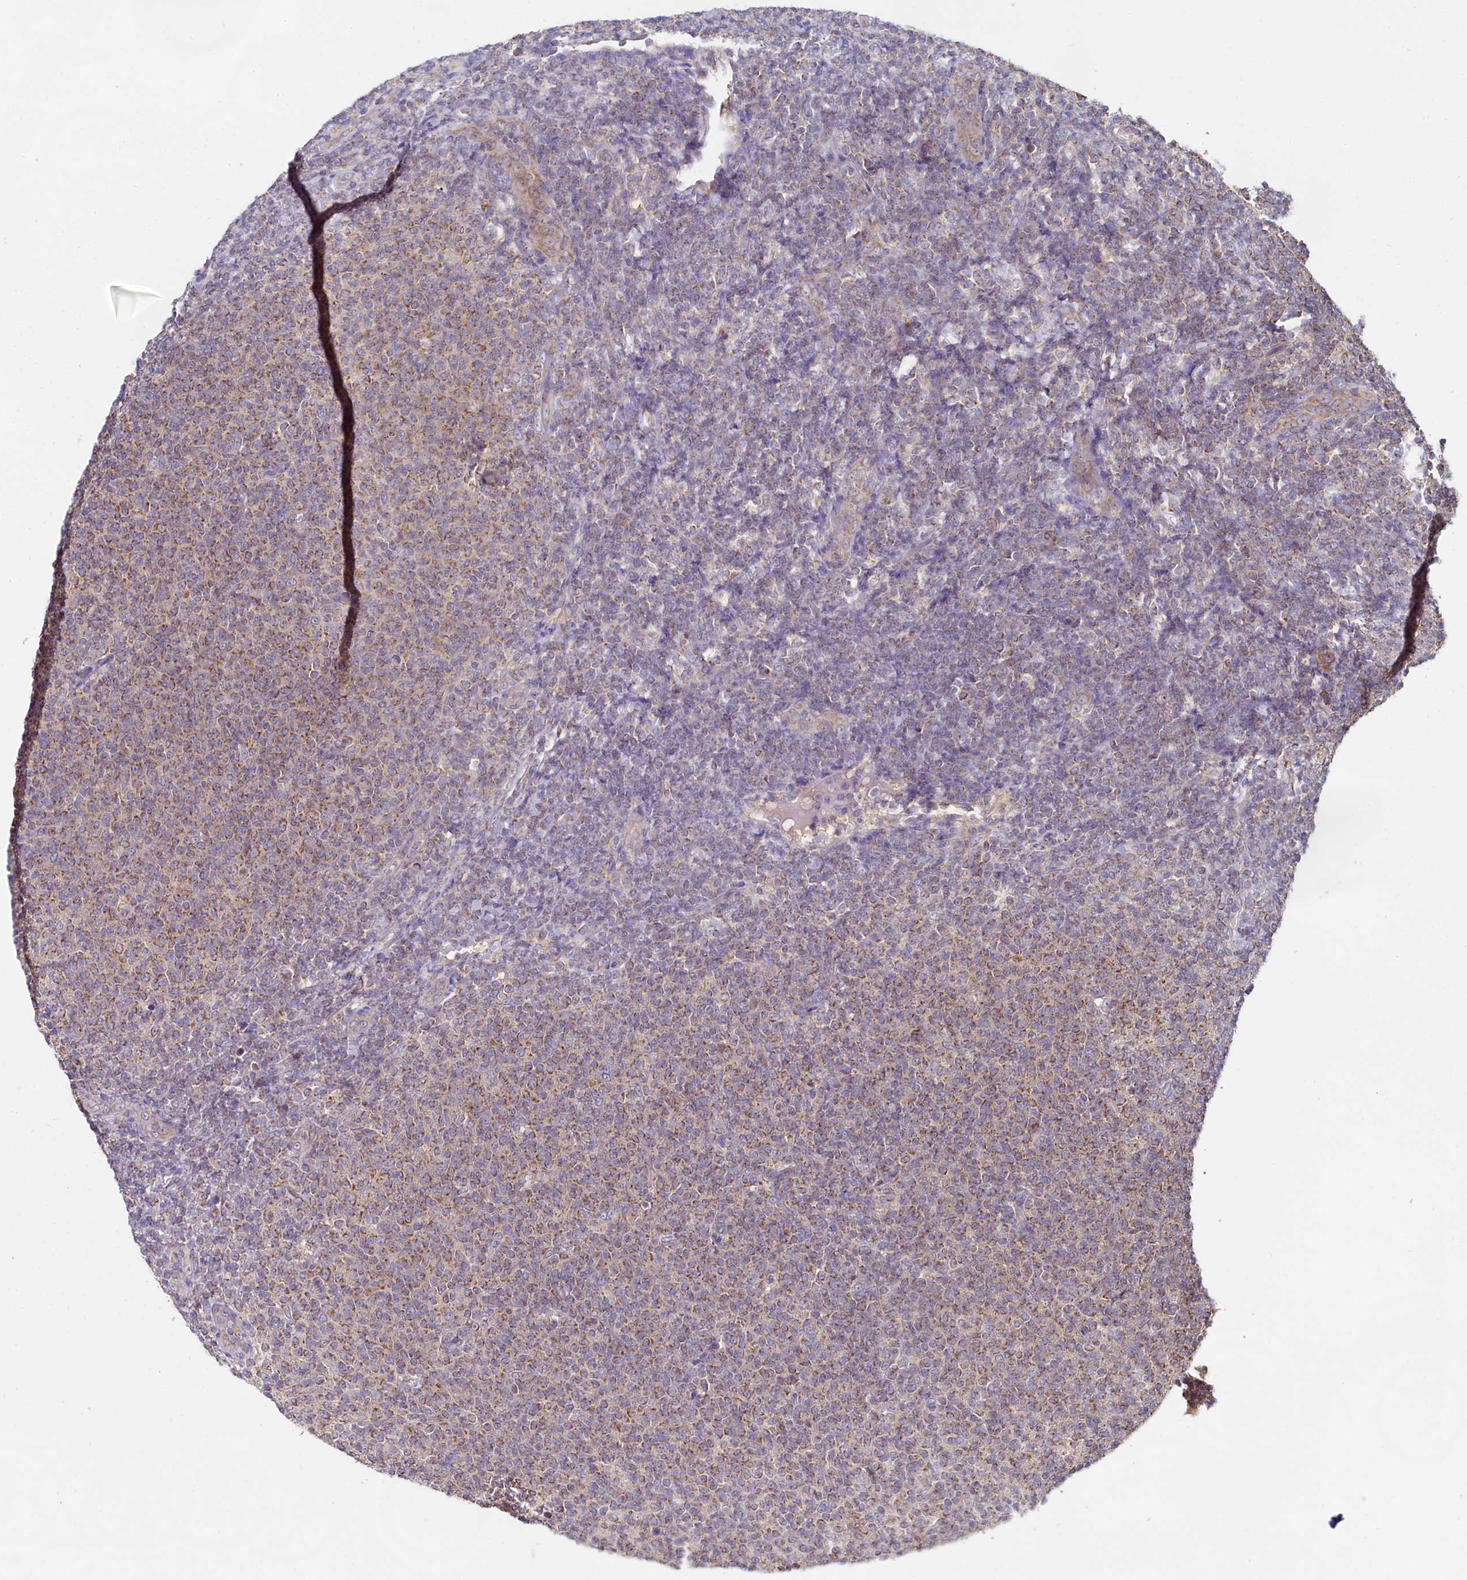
{"staining": {"intensity": "weak", "quantity": ">75%", "location": "cytoplasmic/membranous"}, "tissue": "lymphoma", "cell_type": "Tumor cells", "image_type": "cancer", "snomed": [{"axis": "morphology", "description": "Malignant lymphoma, non-Hodgkin's type, Low grade"}, {"axis": "topography", "description": "Lymph node"}], "caption": "This is a micrograph of immunohistochemistry staining of lymphoma, which shows weak expression in the cytoplasmic/membranous of tumor cells.", "gene": "MRPL57", "patient": {"sex": "male", "age": 66}}